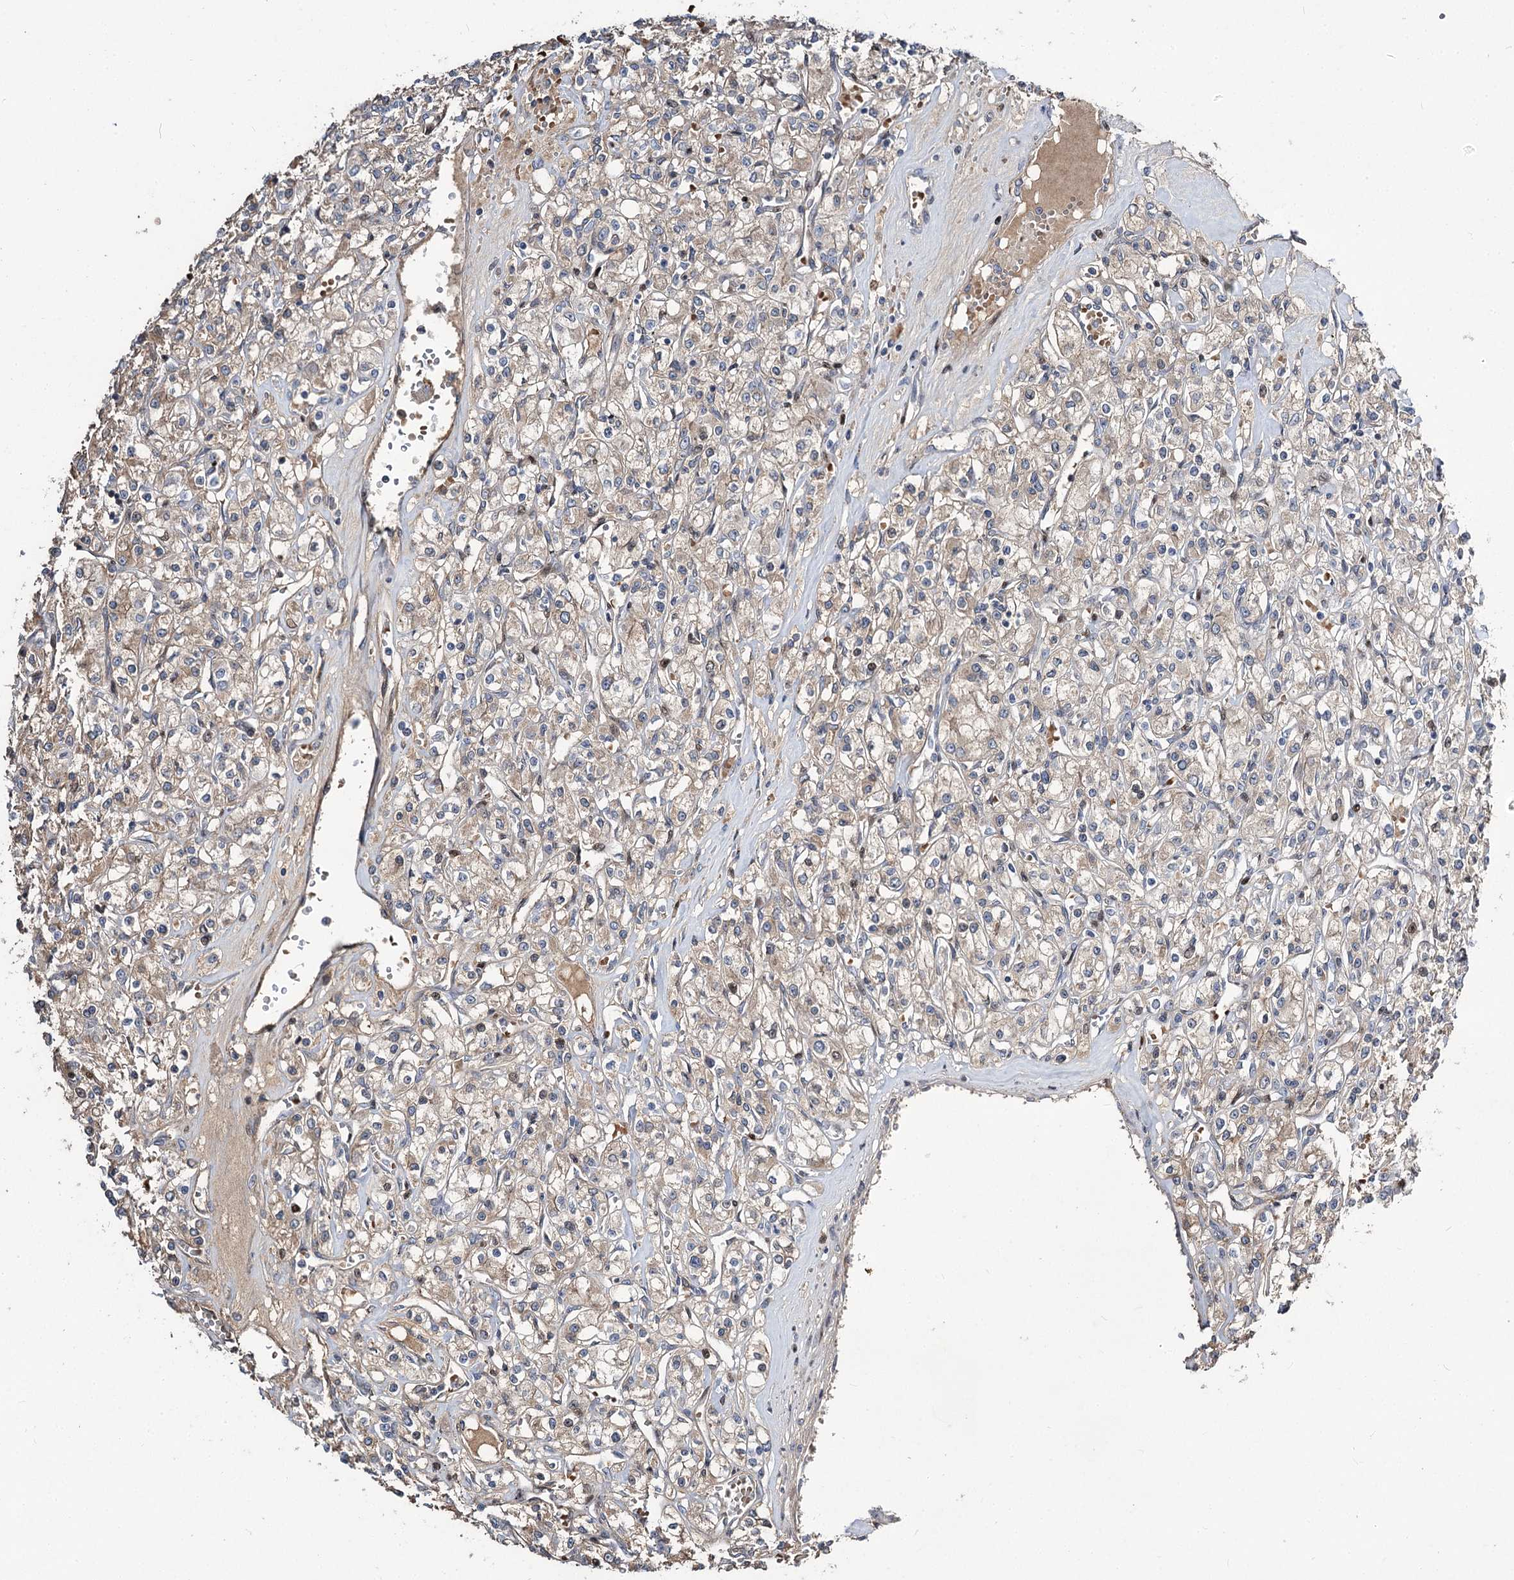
{"staining": {"intensity": "weak", "quantity": "<25%", "location": "cytoplasmic/membranous"}, "tissue": "renal cancer", "cell_type": "Tumor cells", "image_type": "cancer", "snomed": [{"axis": "morphology", "description": "Adenocarcinoma, NOS"}, {"axis": "topography", "description": "Kidney"}], "caption": "An image of human renal cancer is negative for staining in tumor cells.", "gene": "ITFG2", "patient": {"sex": "female", "age": 59}}